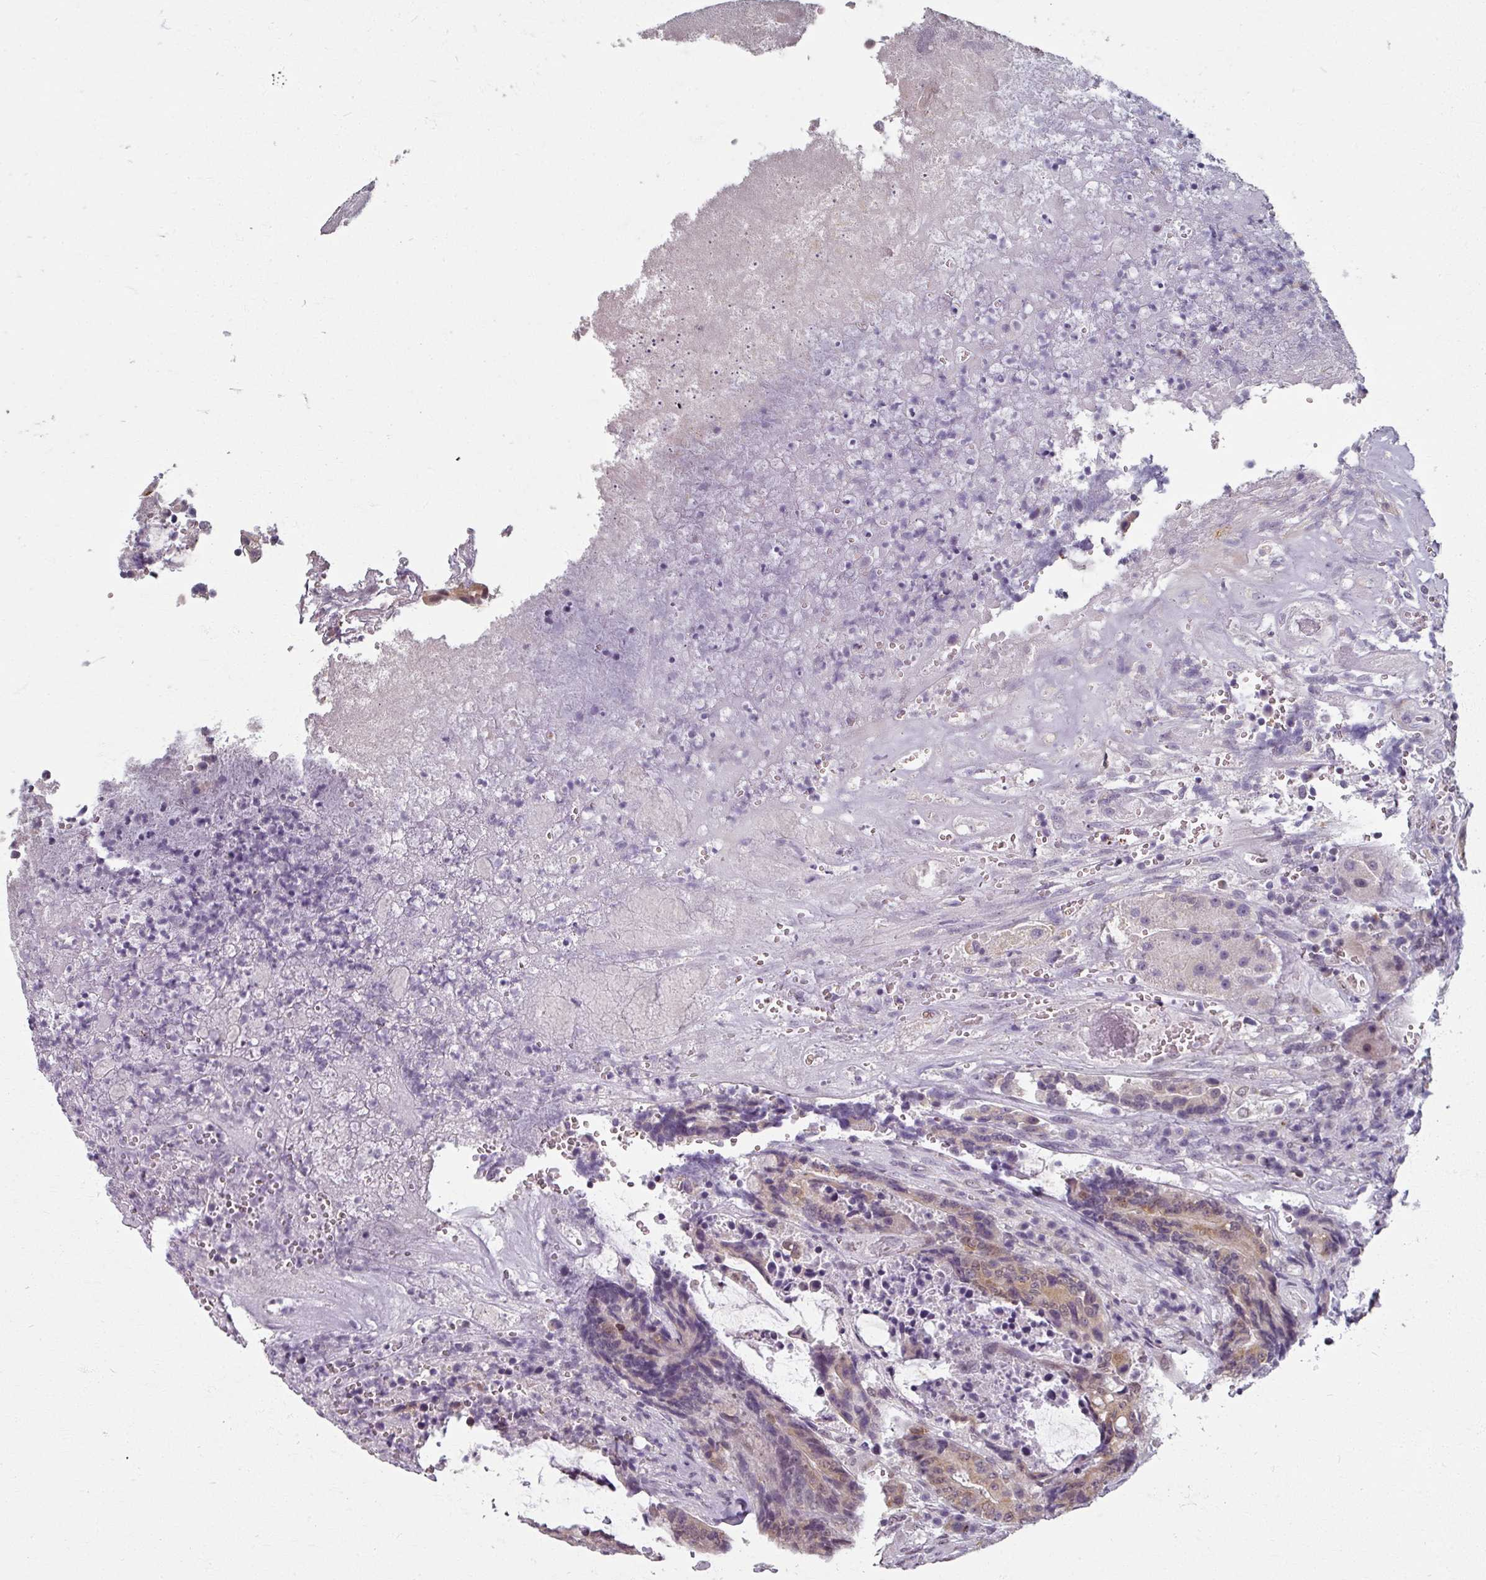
{"staining": {"intensity": "moderate", "quantity": "25%-75%", "location": "cytoplasmic/membranous"}, "tissue": "colorectal cancer", "cell_type": "Tumor cells", "image_type": "cancer", "snomed": [{"axis": "morphology", "description": "Adenocarcinoma, NOS"}, {"axis": "topography", "description": "Rectum"}], "caption": "This micrograph exhibits colorectal cancer (adenocarcinoma) stained with IHC to label a protein in brown. The cytoplasmic/membranous of tumor cells show moderate positivity for the protein. Nuclei are counter-stained blue.", "gene": "RIPOR3", "patient": {"sex": "male", "age": 69}}